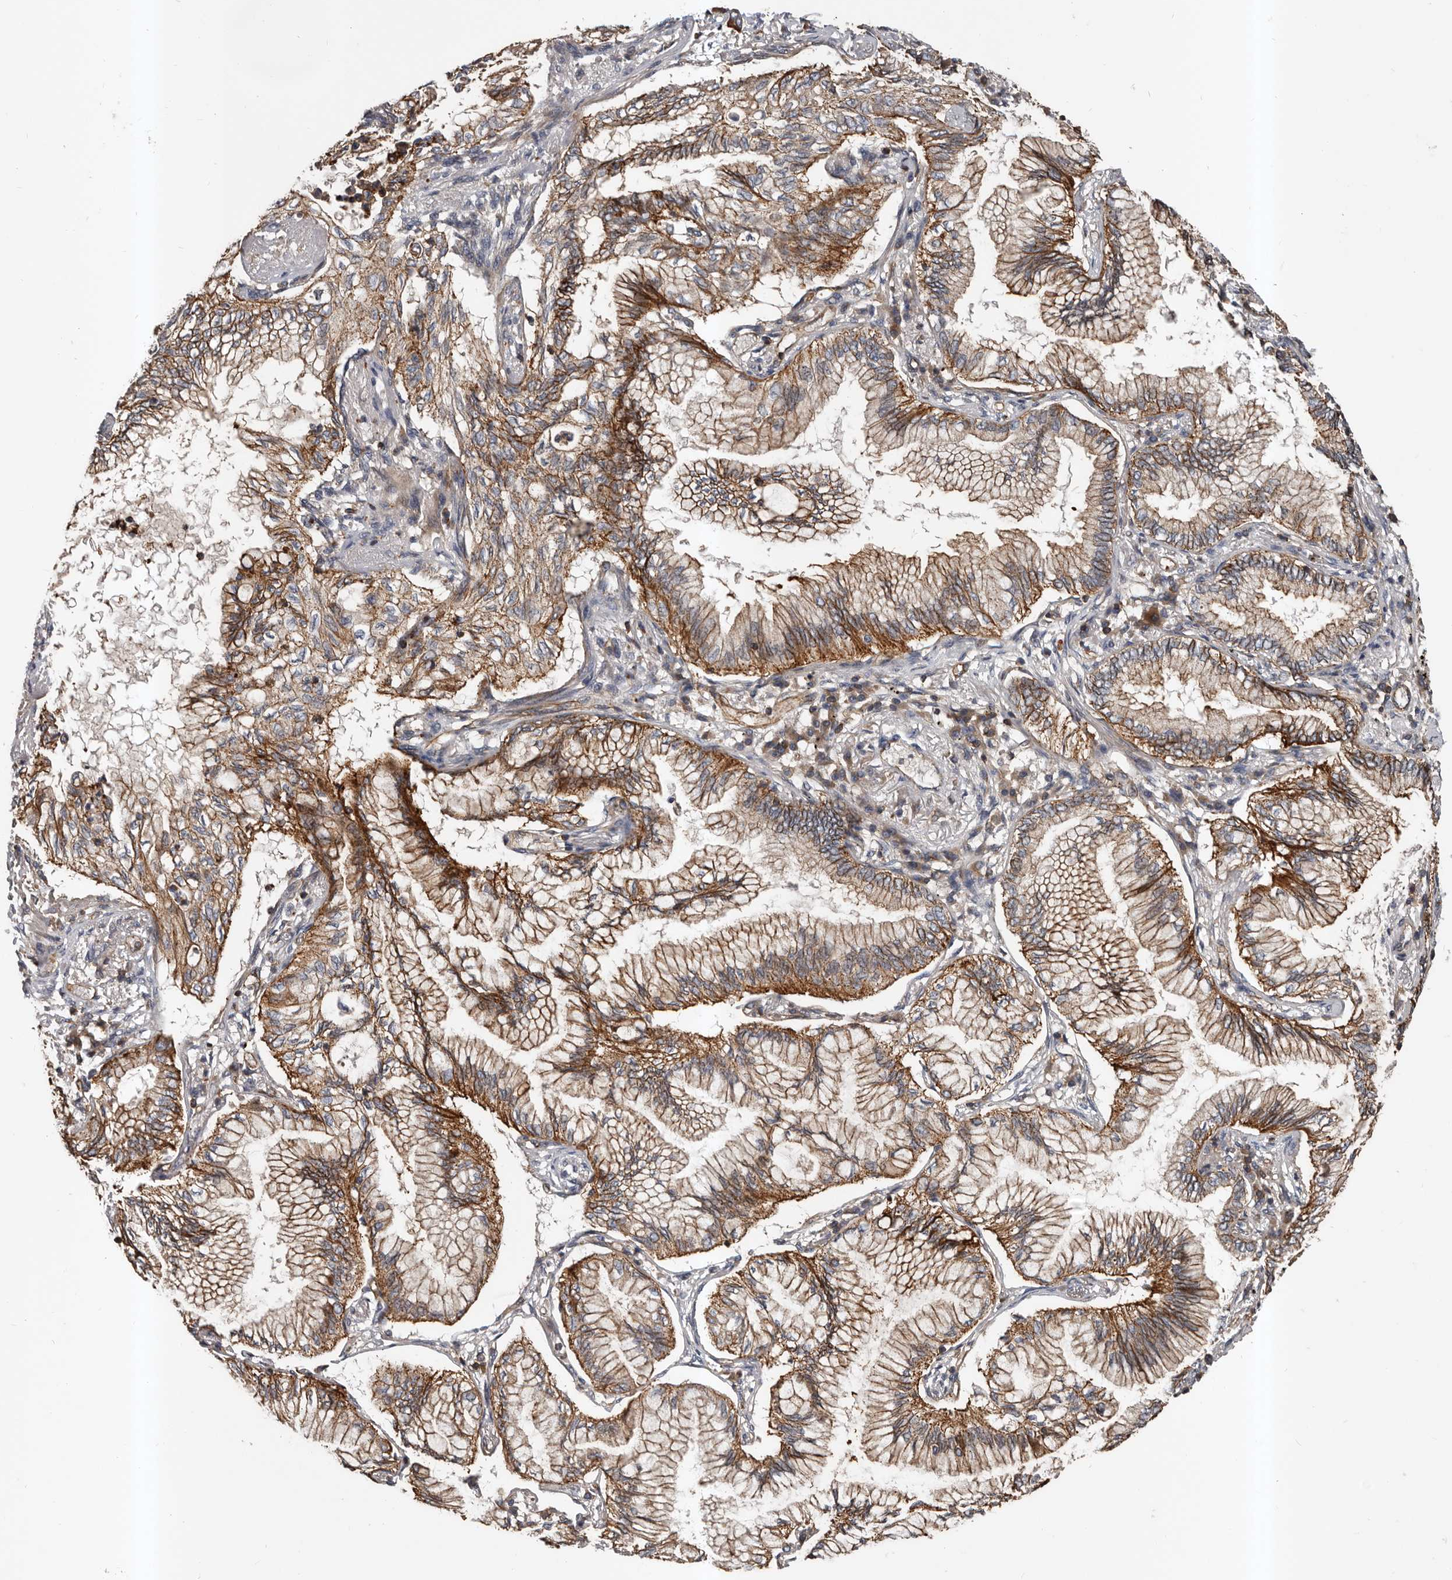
{"staining": {"intensity": "strong", "quantity": ">75%", "location": "cytoplasmic/membranous"}, "tissue": "bronchus", "cell_type": "Respiratory epithelial cells", "image_type": "normal", "snomed": [{"axis": "morphology", "description": "Normal tissue, NOS"}, {"axis": "morphology", "description": "Adenocarcinoma, NOS"}, {"axis": "topography", "description": "Bronchus"}, {"axis": "topography", "description": "Lung"}], "caption": "Protein analysis of normal bronchus shows strong cytoplasmic/membranous expression in approximately >75% of respiratory epithelial cells.", "gene": "PNRC2", "patient": {"sex": "female", "age": 70}}